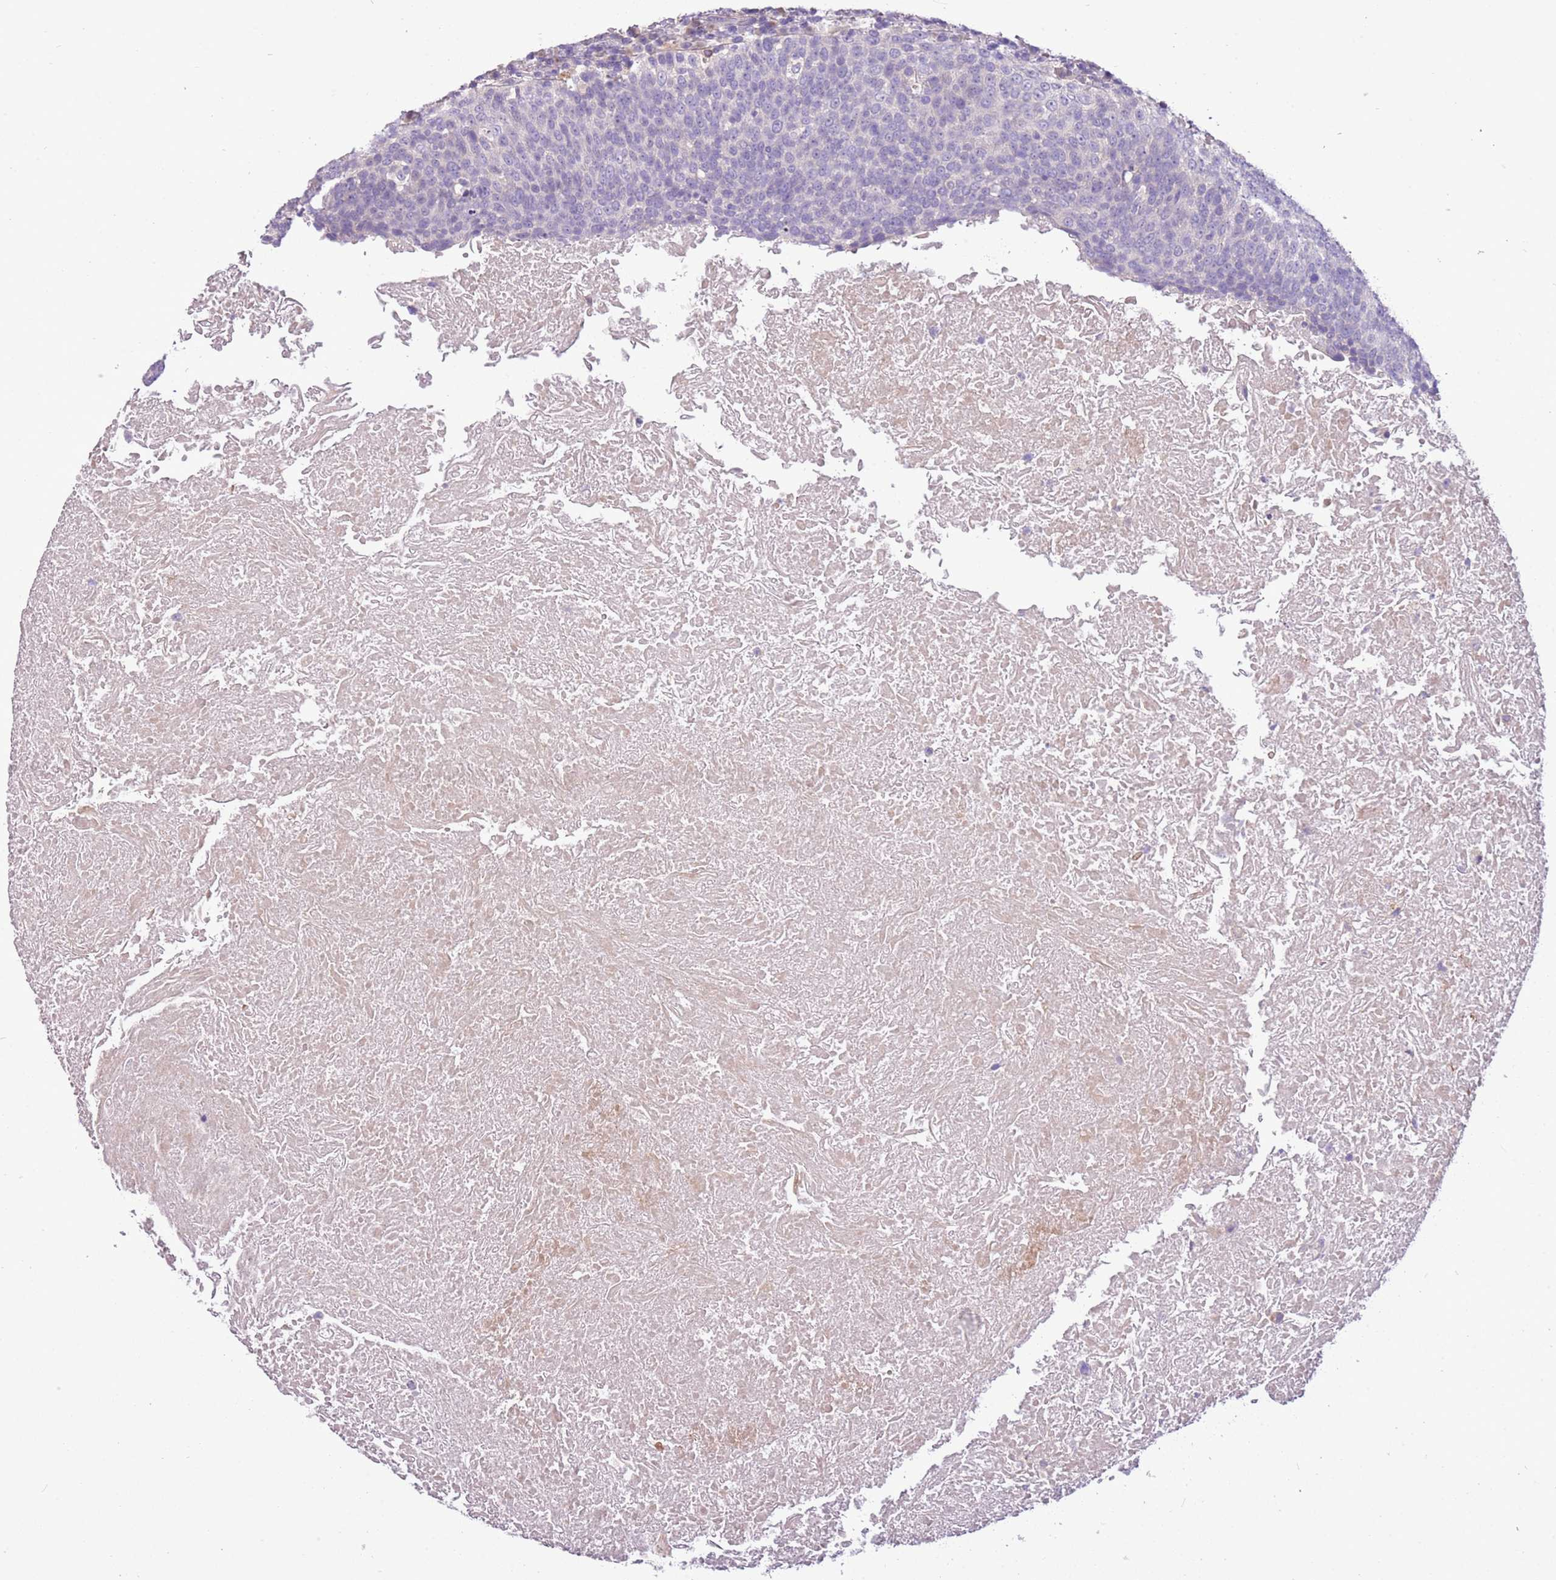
{"staining": {"intensity": "negative", "quantity": "none", "location": "none"}, "tissue": "head and neck cancer", "cell_type": "Tumor cells", "image_type": "cancer", "snomed": [{"axis": "morphology", "description": "Squamous cell carcinoma, NOS"}, {"axis": "morphology", "description": "Squamous cell carcinoma, metastatic, NOS"}, {"axis": "topography", "description": "Lymph node"}, {"axis": "topography", "description": "Head-Neck"}], "caption": "A photomicrograph of head and neck cancer stained for a protein reveals no brown staining in tumor cells.", "gene": "SCAMP5", "patient": {"sex": "male", "age": 62}}